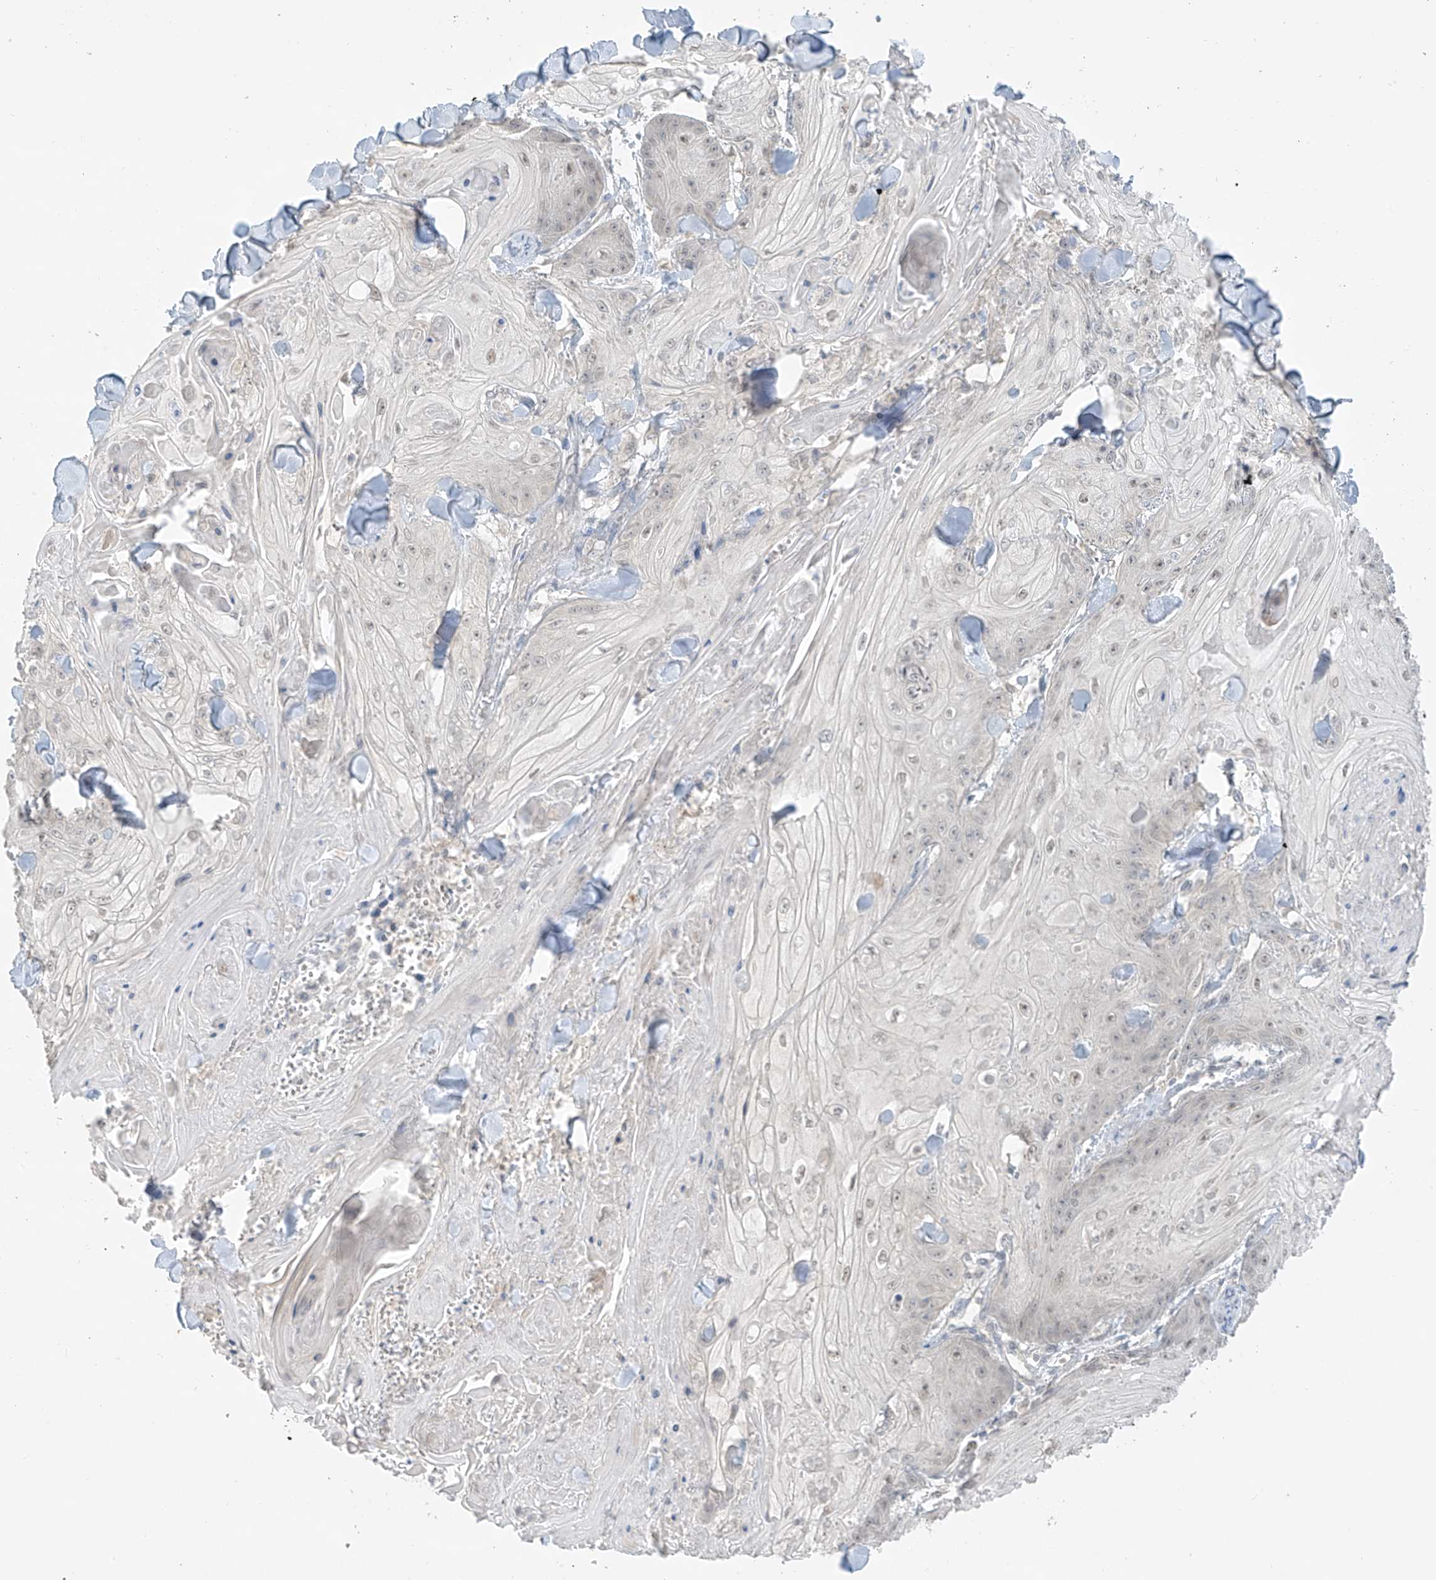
{"staining": {"intensity": "negative", "quantity": "none", "location": "none"}, "tissue": "skin cancer", "cell_type": "Tumor cells", "image_type": "cancer", "snomed": [{"axis": "morphology", "description": "Squamous cell carcinoma, NOS"}, {"axis": "topography", "description": "Skin"}], "caption": "Immunohistochemistry (IHC) of human skin cancer exhibits no expression in tumor cells. (DAB IHC visualized using brightfield microscopy, high magnification).", "gene": "ANGEL2", "patient": {"sex": "male", "age": 74}}